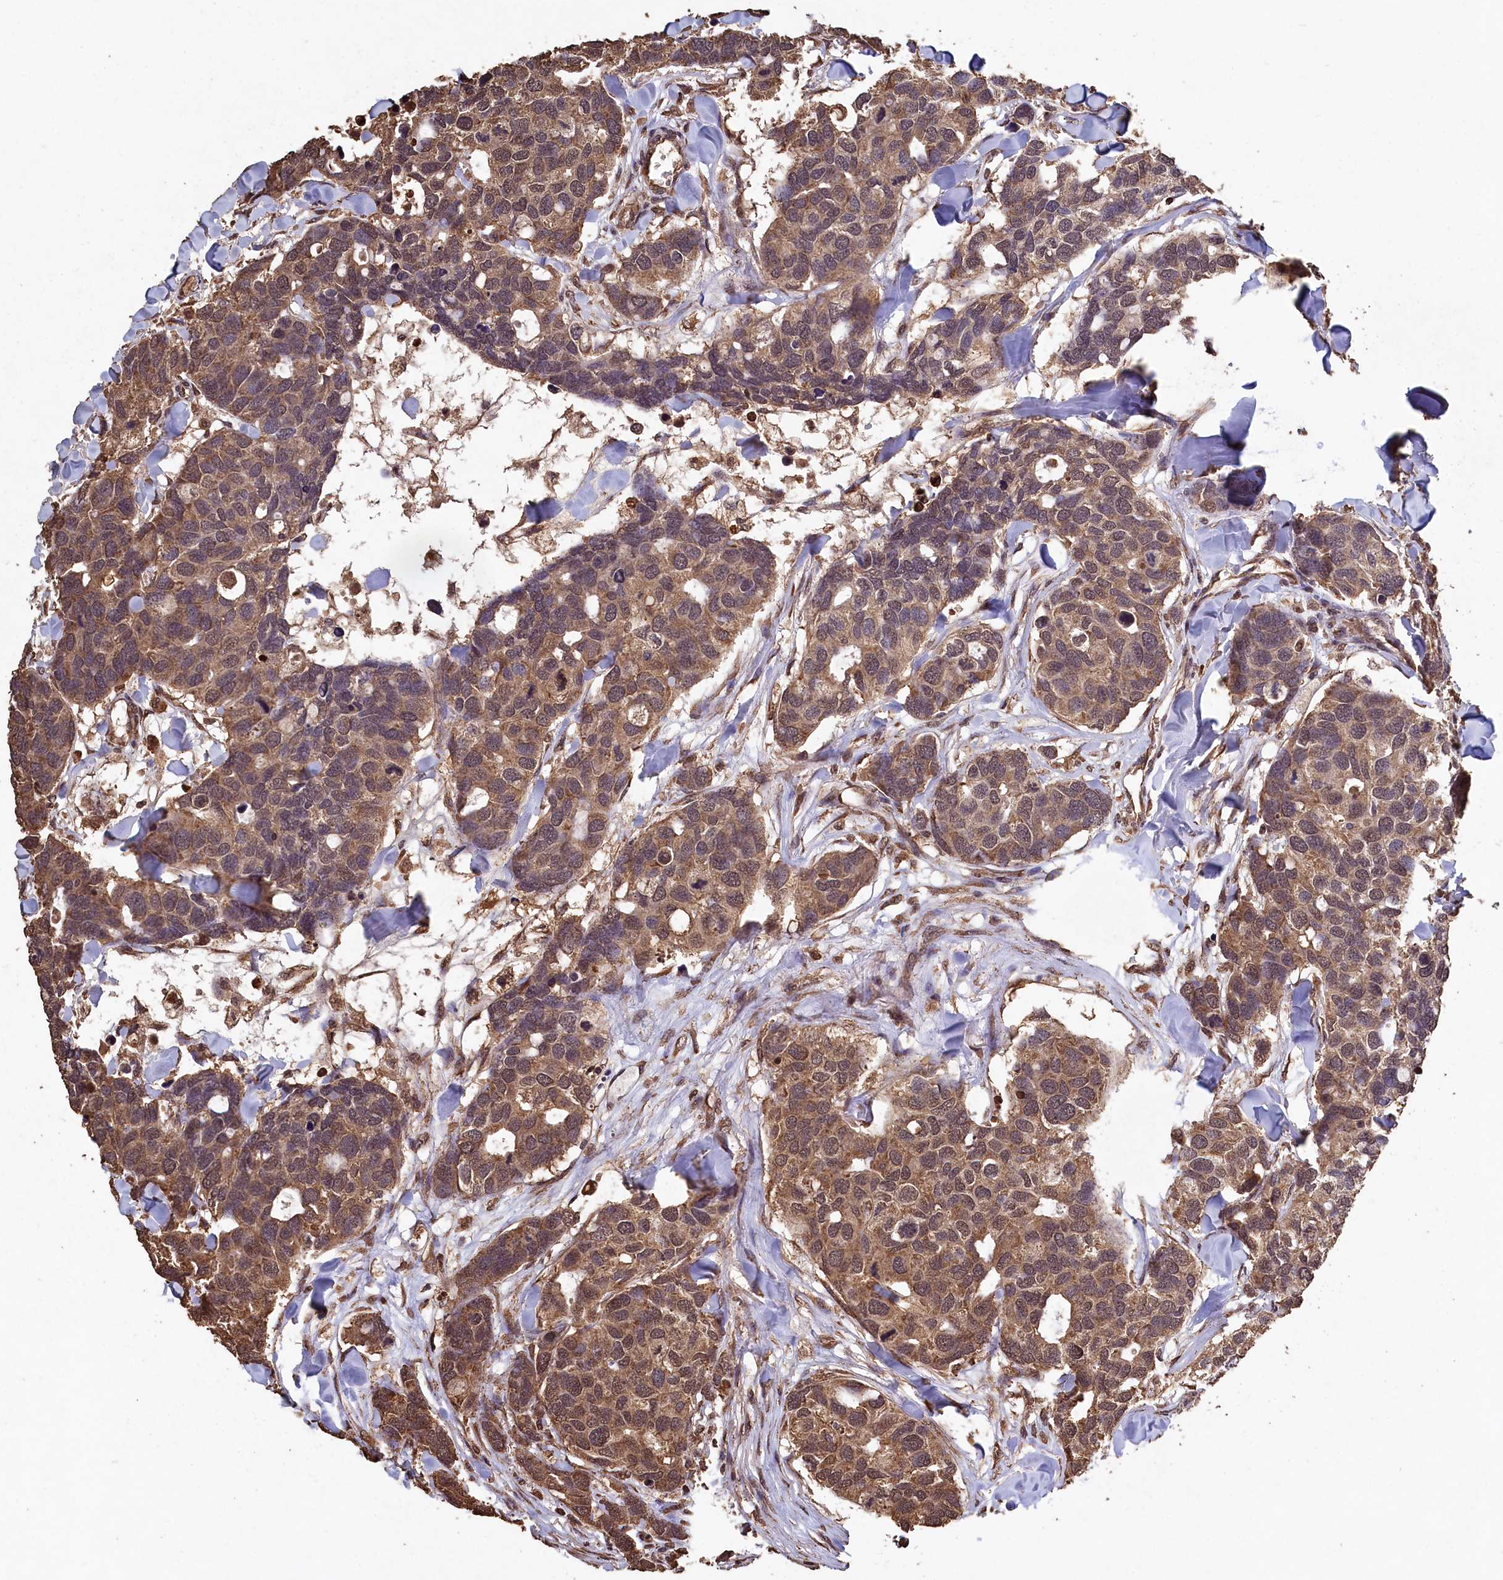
{"staining": {"intensity": "moderate", "quantity": ">75%", "location": "cytoplasmic/membranous,nuclear"}, "tissue": "breast cancer", "cell_type": "Tumor cells", "image_type": "cancer", "snomed": [{"axis": "morphology", "description": "Duct carcinoma"}, {"axis": "topography", "description": "Breast"}], "caption": "Immunohistochemical staining of human breast cancer reveals moderate cytoplasmic/membranous and nuclear protein expression in about >75% of tumor cells. Immunohistochemistry (ihc) stains the protein of interest in brown and the nuclei are stained blue.", "gene": "CEP57L1", "patient": {"sex": "female", "age": 83}}